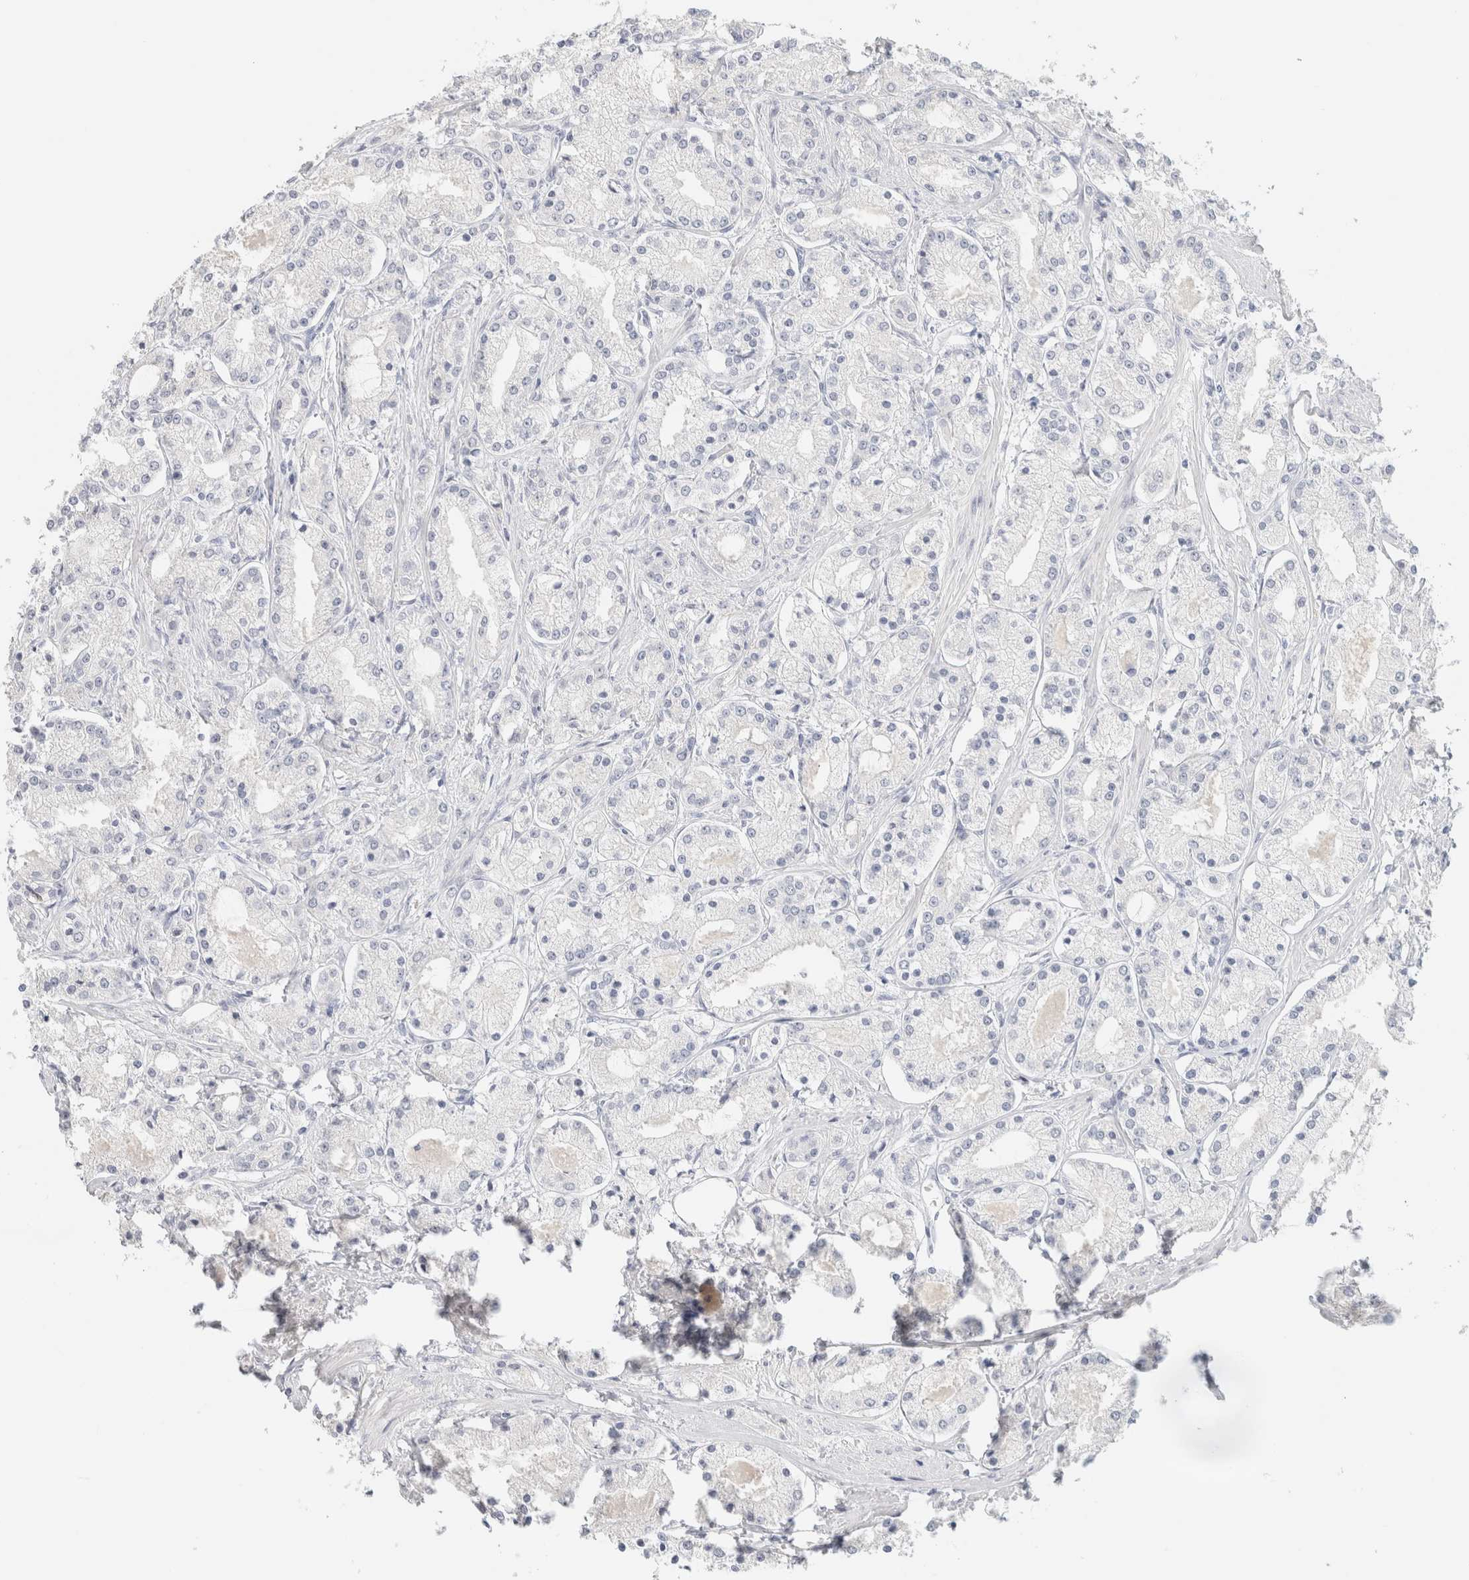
{"staining": {"intensity": "negative", "quantity": "none", "location": "none"}, "tissue": "prostate cancer", "cell_type": "Tumor cells", "image_type": "cancer", "snomed": [{"axis": "morphology", "description": "Adenocarcinoma, High grade"}, {"axis": "topography", "description": "Prostate"}], "caption": "Prostate cancer (high-grade adenocarcinoma) stained for a protein using immunohistochemistry (IHC) demonstrates no staining tumor cells.", "gene": "NEFM", "patient": {"sex": "male", "age": 66}}